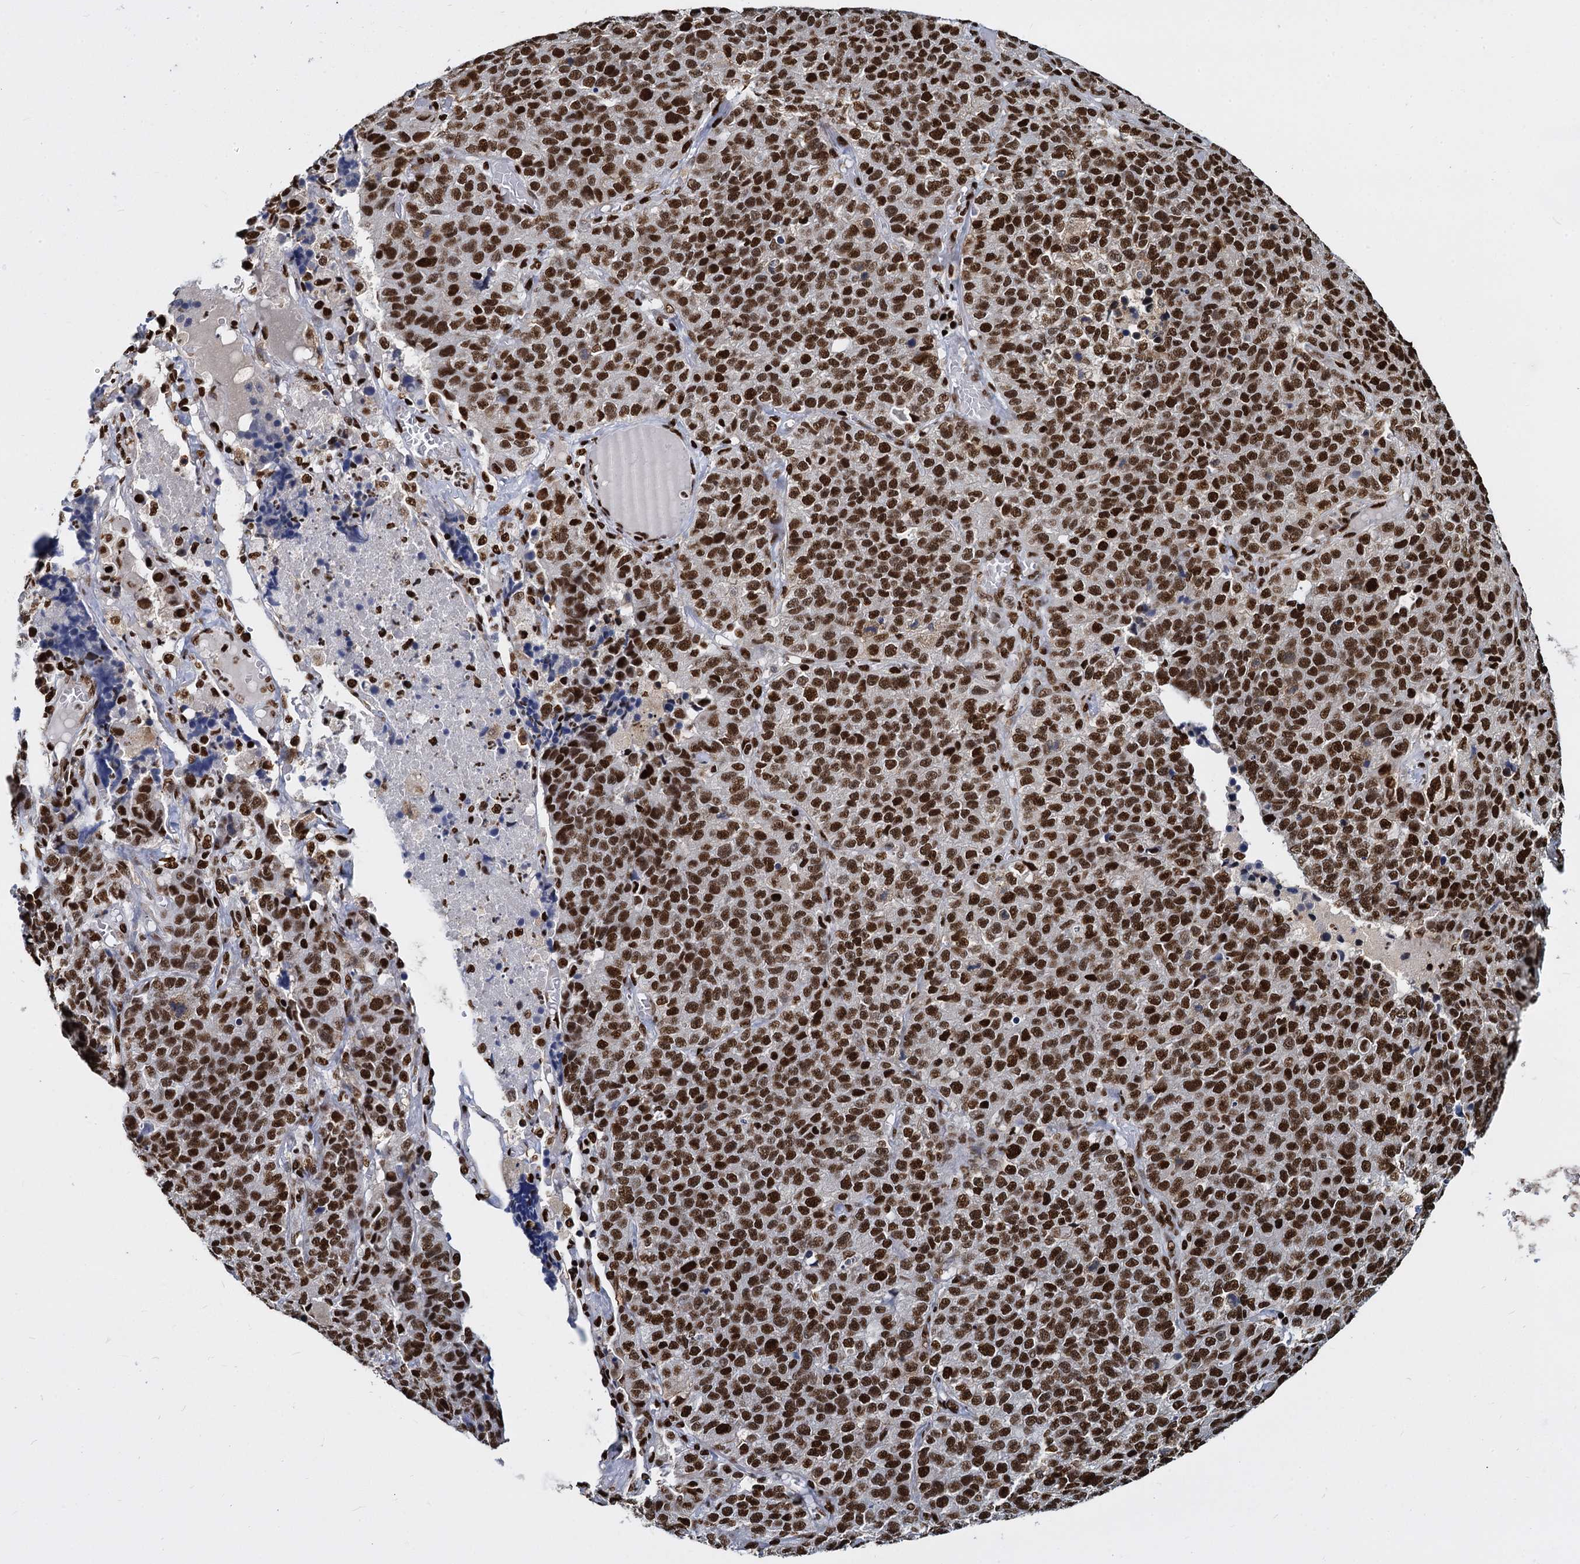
{"staining": {"intensity": "strong", "quantity": ">75%", "location": "nuclear"}, "tissue": "lung cancer", "cell_type": "Tumor cells", "image_type": "cancer", "snomed": [{"axis": "morphology", "description": "Adenocarcinoma, NOS"}, {"axis": "topography", "description": "Lung"}], "caption": "Strong nuclear positivity for a protein is seen in about >75% of tumor cells of adenocarcinoma (lung) using immunohistochemistry (IHC).", "gene": "DCPS", "patient": {"sex": "male", "age": 49}}